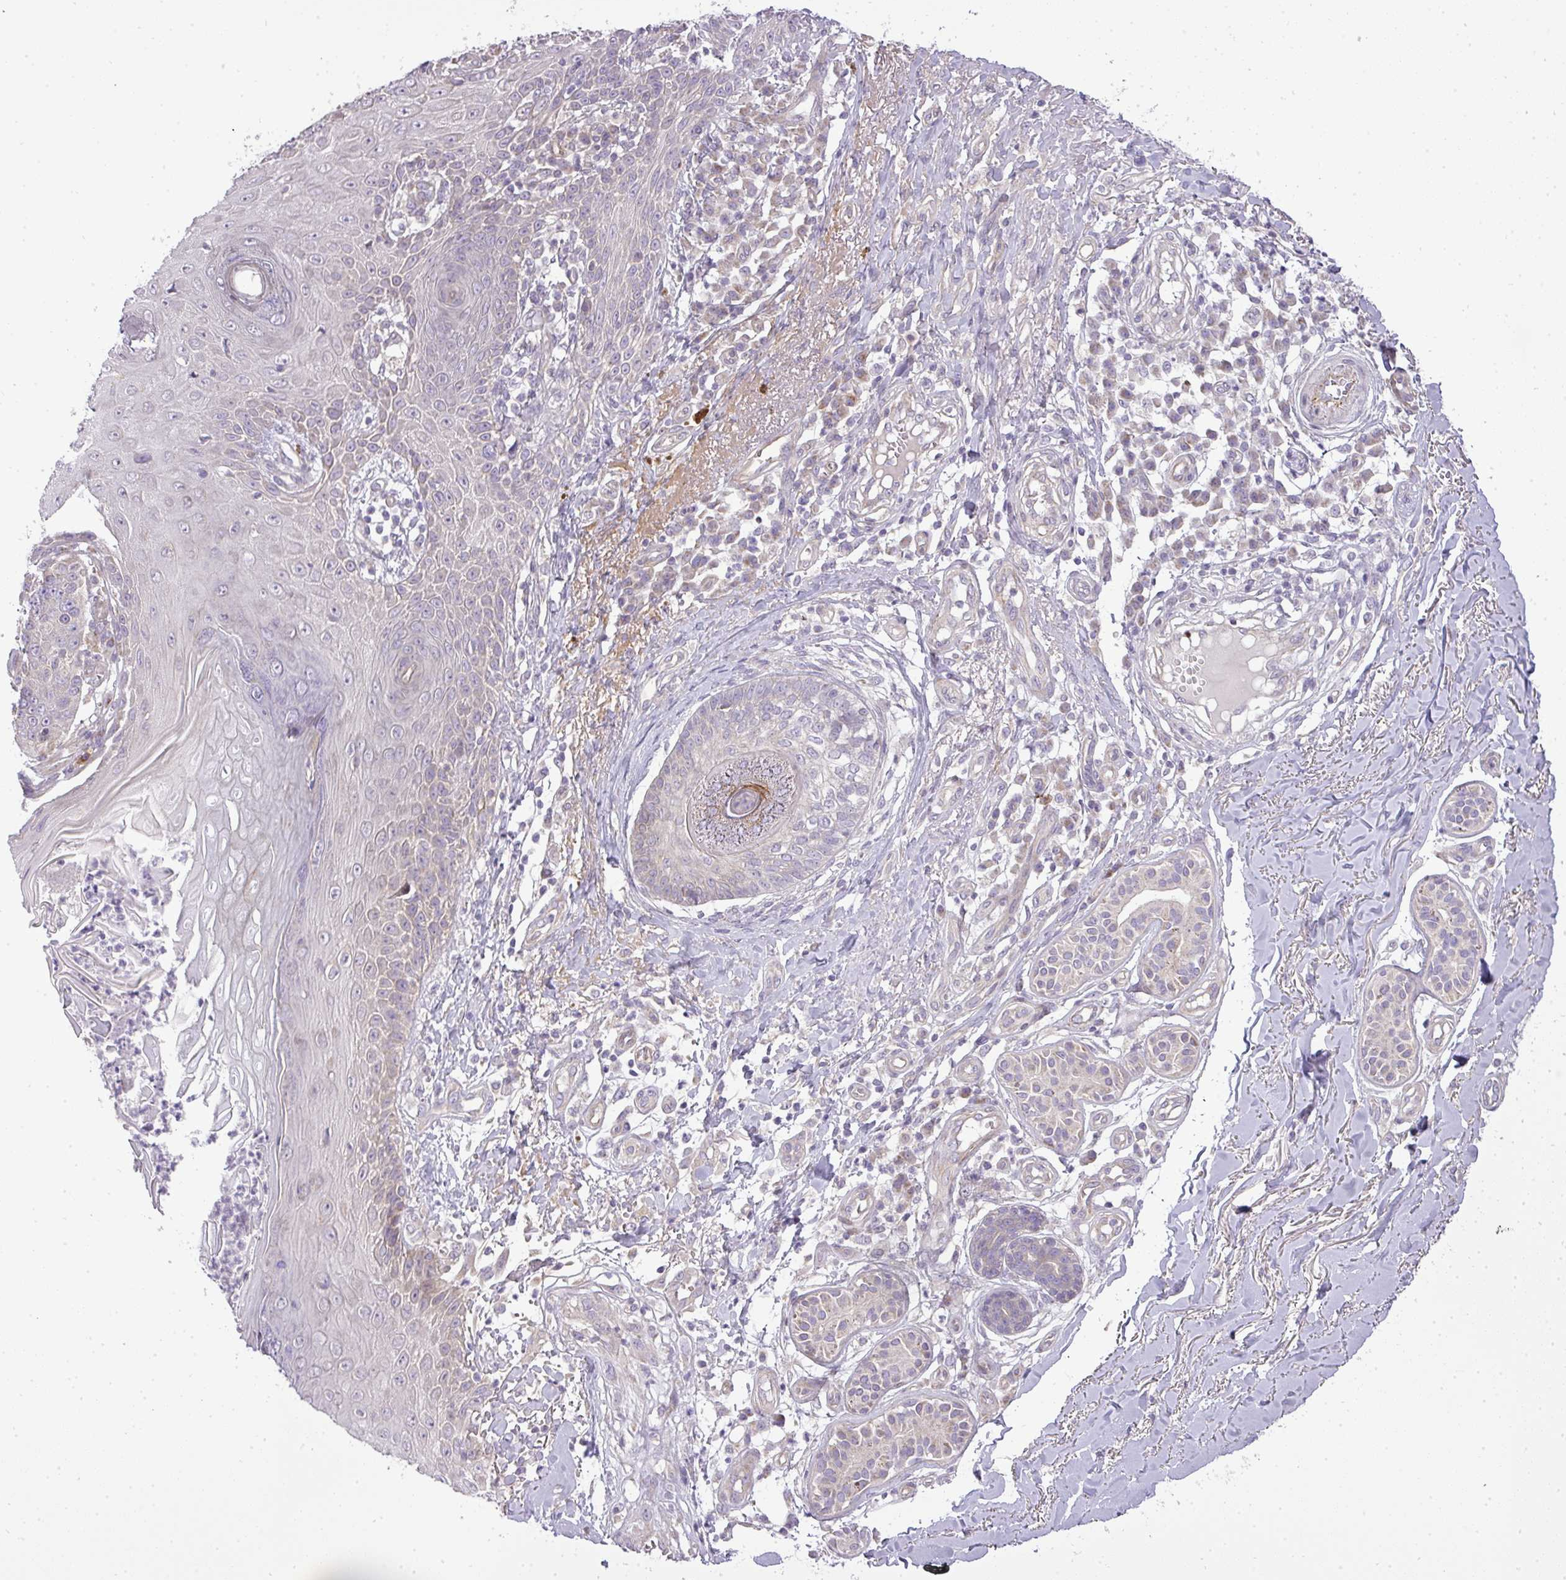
{"staining": {"intensity": "negative", "quantity": "none", "location": "none"}, "tissue": "skin cancer", "cell_type": "Tumor cells", "image_type": "cancer", "snomed": [{"axis": "morphology", "description": "Squamous cell carcinoma, NOS"}, {"axis": "topography", "description": "Skin"}], "caption": "Immunohistochemical staining of human skin cancer shows no significant staining in tumor cells.", "gene": "ZDHHC1", "patient": {"sex": "male", "age": 71}}